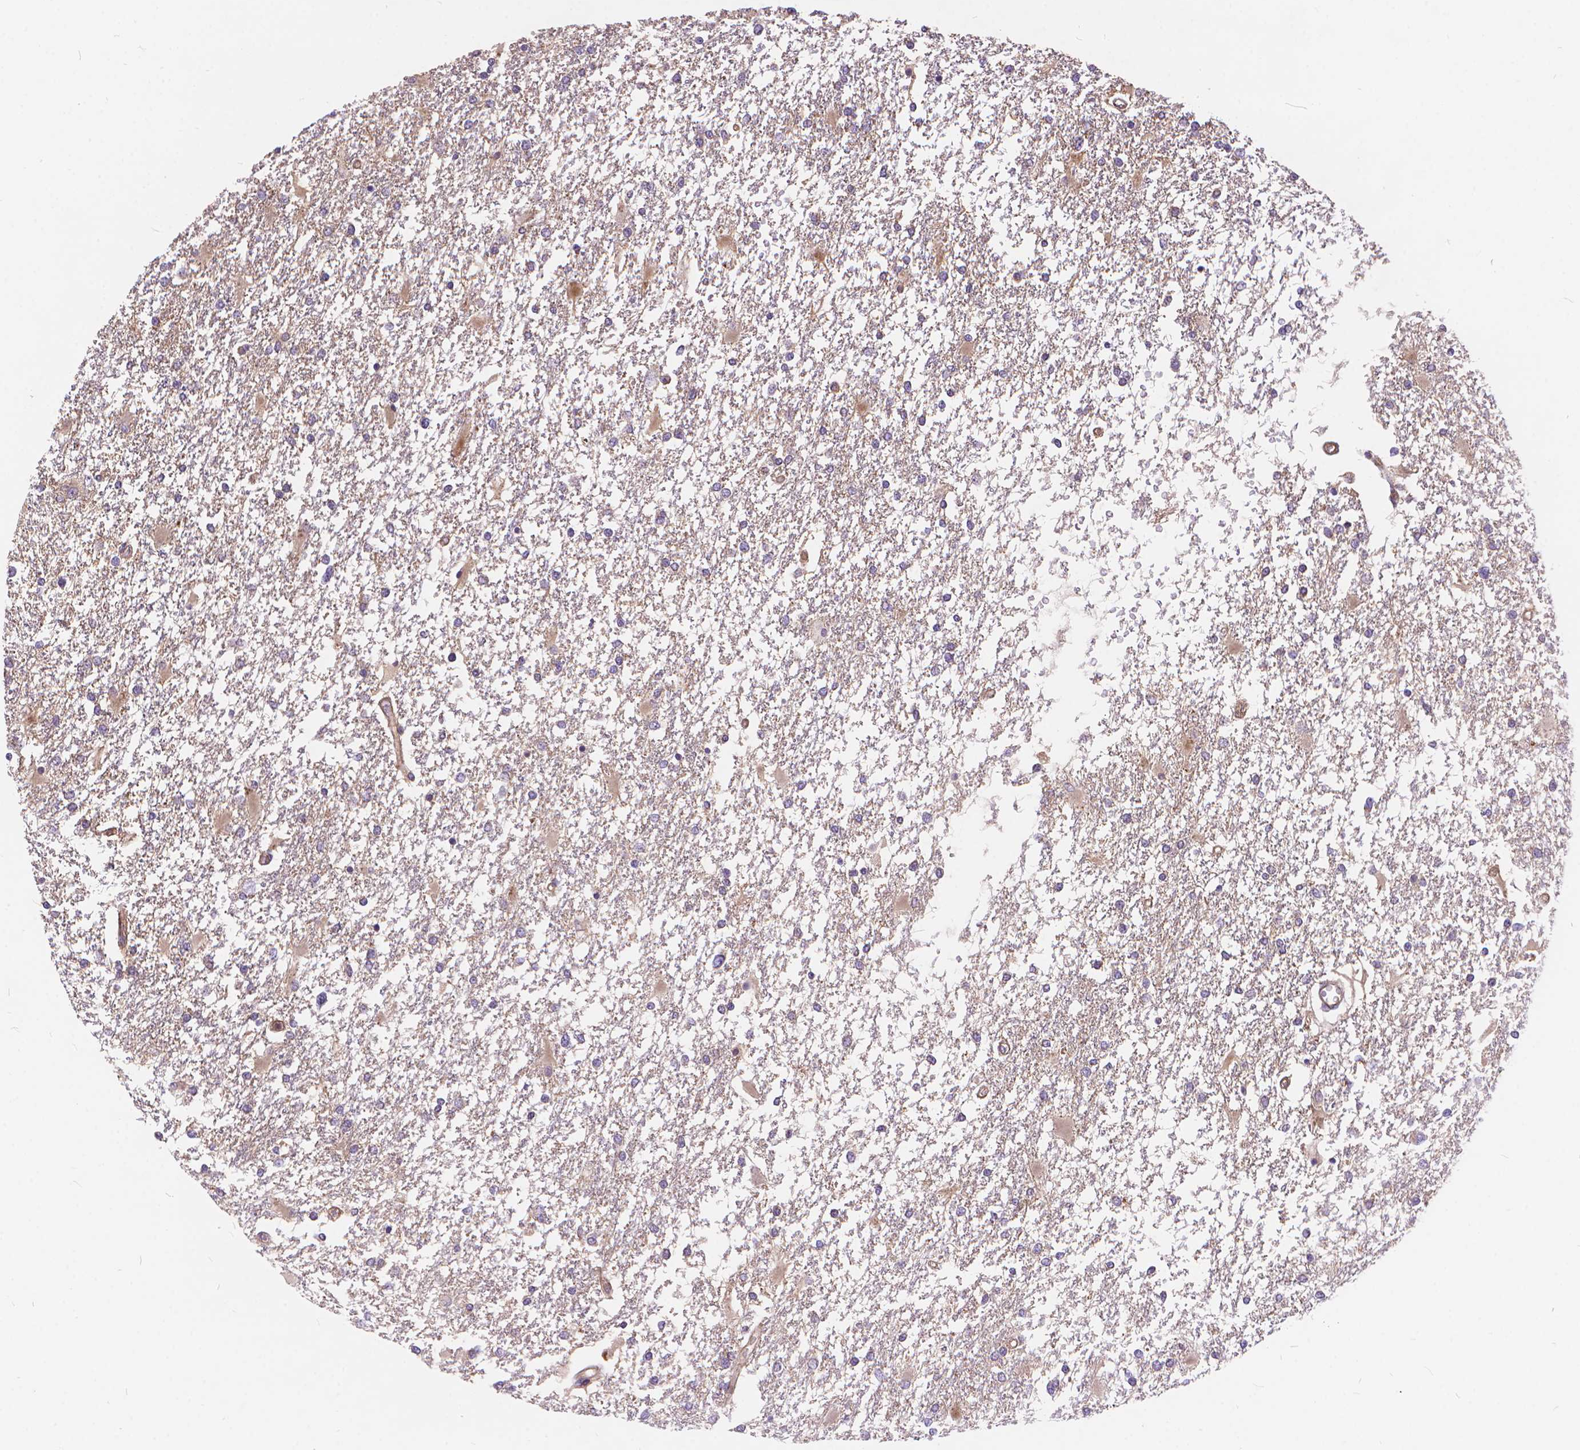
{"staining": {"intensity": "negative", "quantity": "none", "location": "none"}, "tissue": "glioma", "cell_type": "Tumor cells", "image_type": "cancer", "snomed": [{"axis": "morphology", "description": "Glioma, malignant, High grade"}, {"axis": "topography", "description": "Cerebral cortex"}], "caption": "Immunohistochemical staining of human glioma shows no significant expression in tumor cells. (Stains: DAB immunohistochemistry with hematoxylin counter stain, Microscopy: brightfield microscopy at high magnification).", "gene": "ARAP1", "patient": {"sex": "male", "age": 79}}